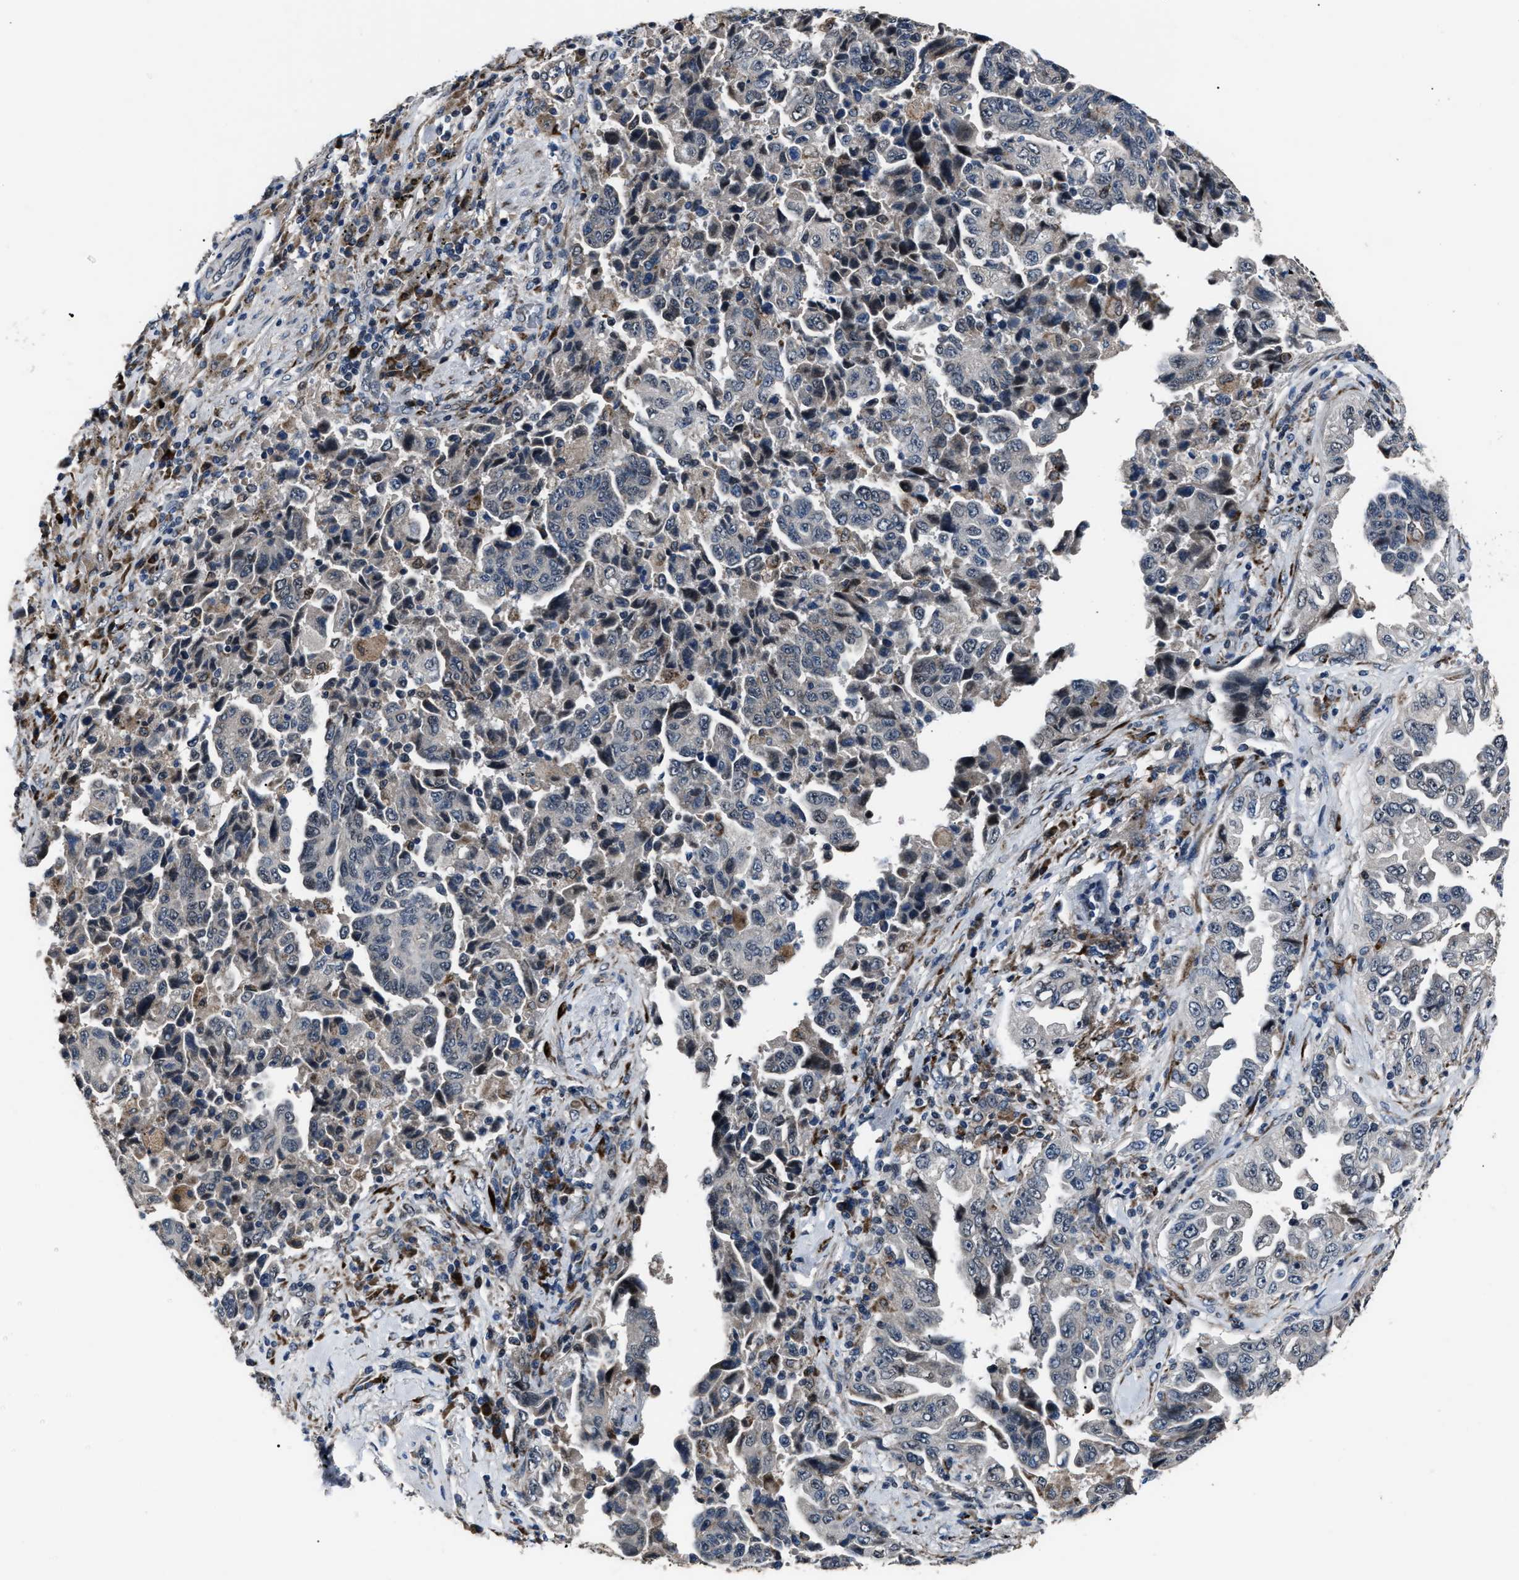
{"staining": {"intensity": "negative", "quantity": "none", "location": "none"}, "tissue": "lung cancer", "cell_type": "Tumor cells", "image_type": "cancer", "snomed": [{"axis": "morphology", "description": "Adenocarcinoma, NOS"}, {"axis": "topography", "description": "Lung"}], "caption": "A histopathology image of human lung cancer is negative for staining in tumor cells.", "gene": "LRRC14", "patient": {"sex": "female", "age": 51}}